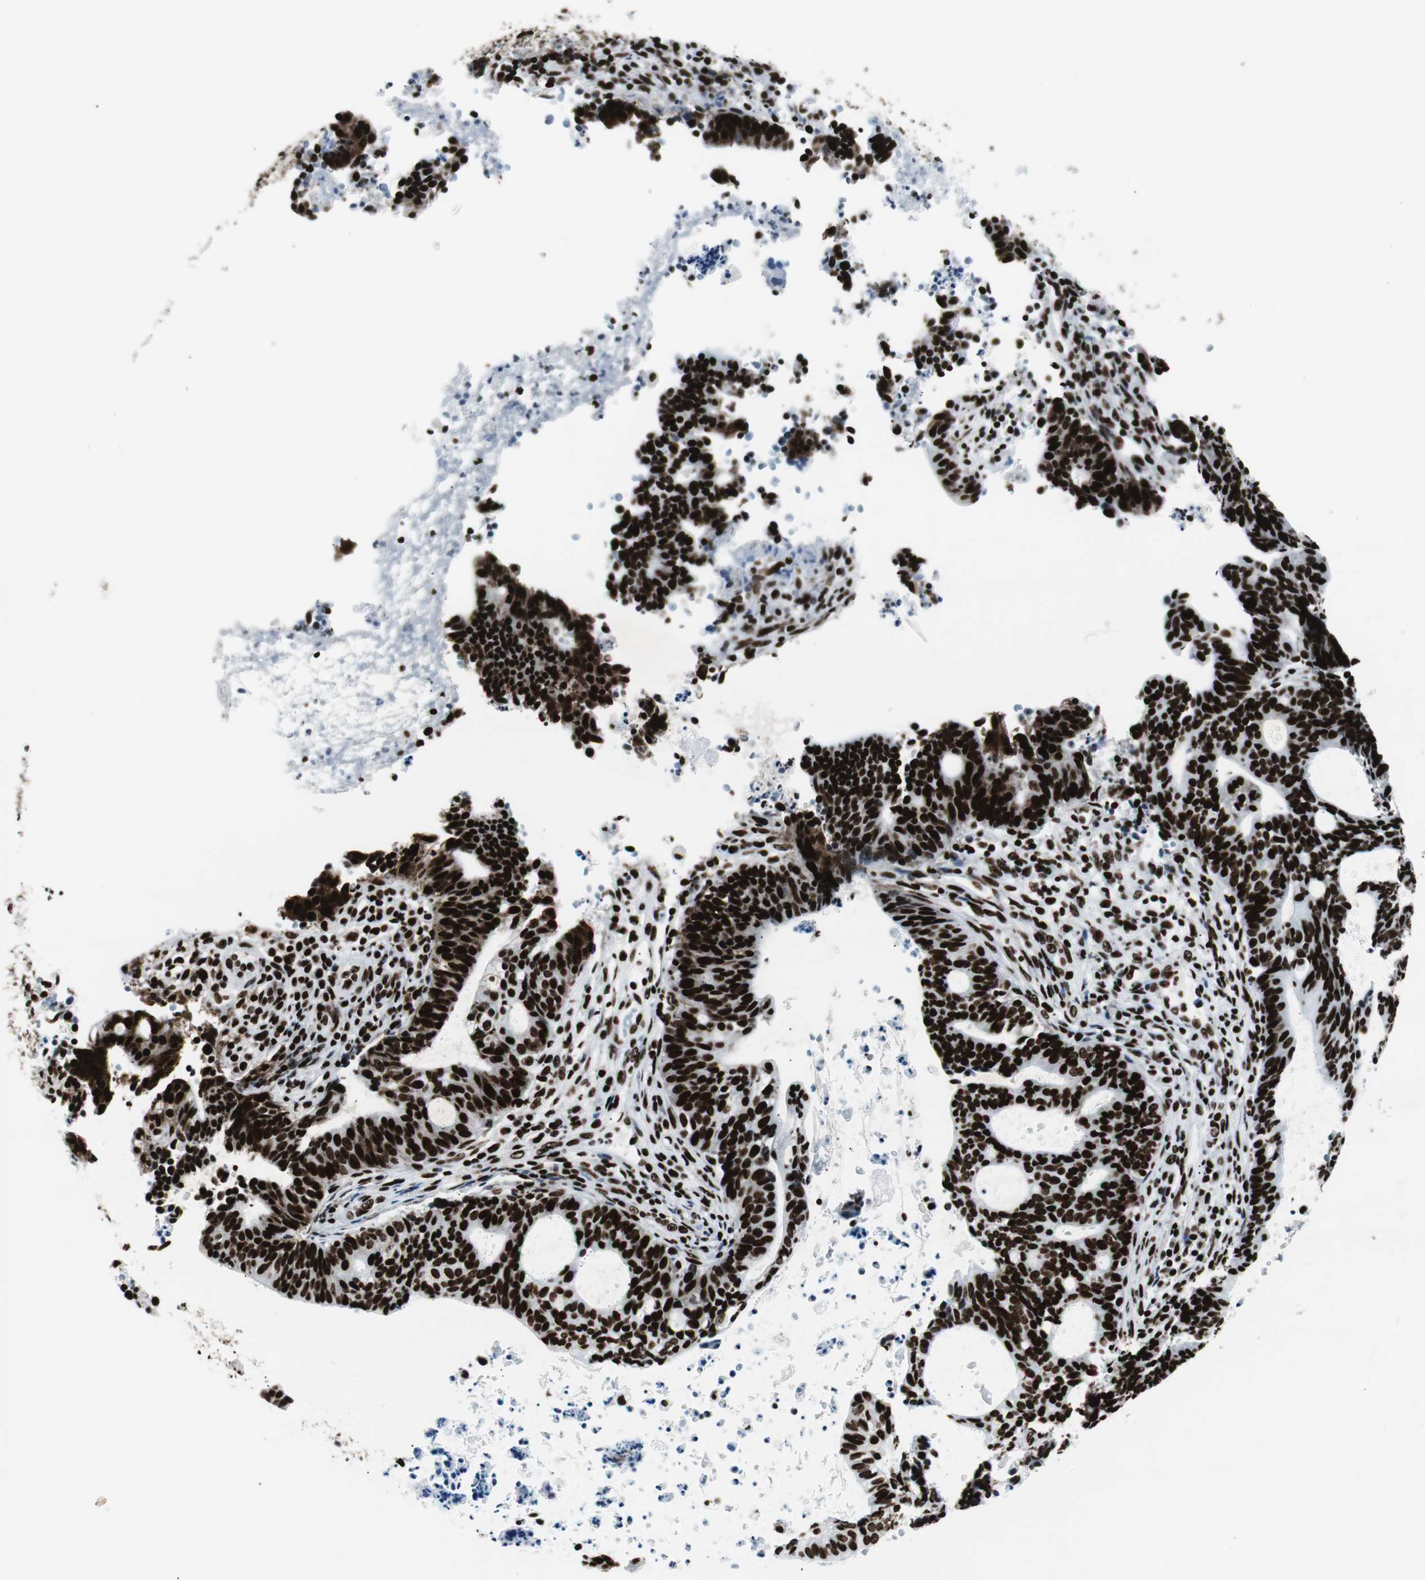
{"staining": {"intensity": "strong", "quantity": ">75%", "location": "nuclear"}, "tissue": "endometrial cancer", "cell_type": "Tumor cells", "image_type": "cancer", "snomed": [{"axis": "morphology", "description": "Adenocarcinoma, NOS"}, {"axis": "topography", "description": "Uterus"}], "caption": "Endometrial cancer was stained to show a protein in brown. There is high levels of strong nuclear positivity in approximately >75% of tumor cells.", "gene": "NCL", "patient": {"sex": "female", "age": 83}}